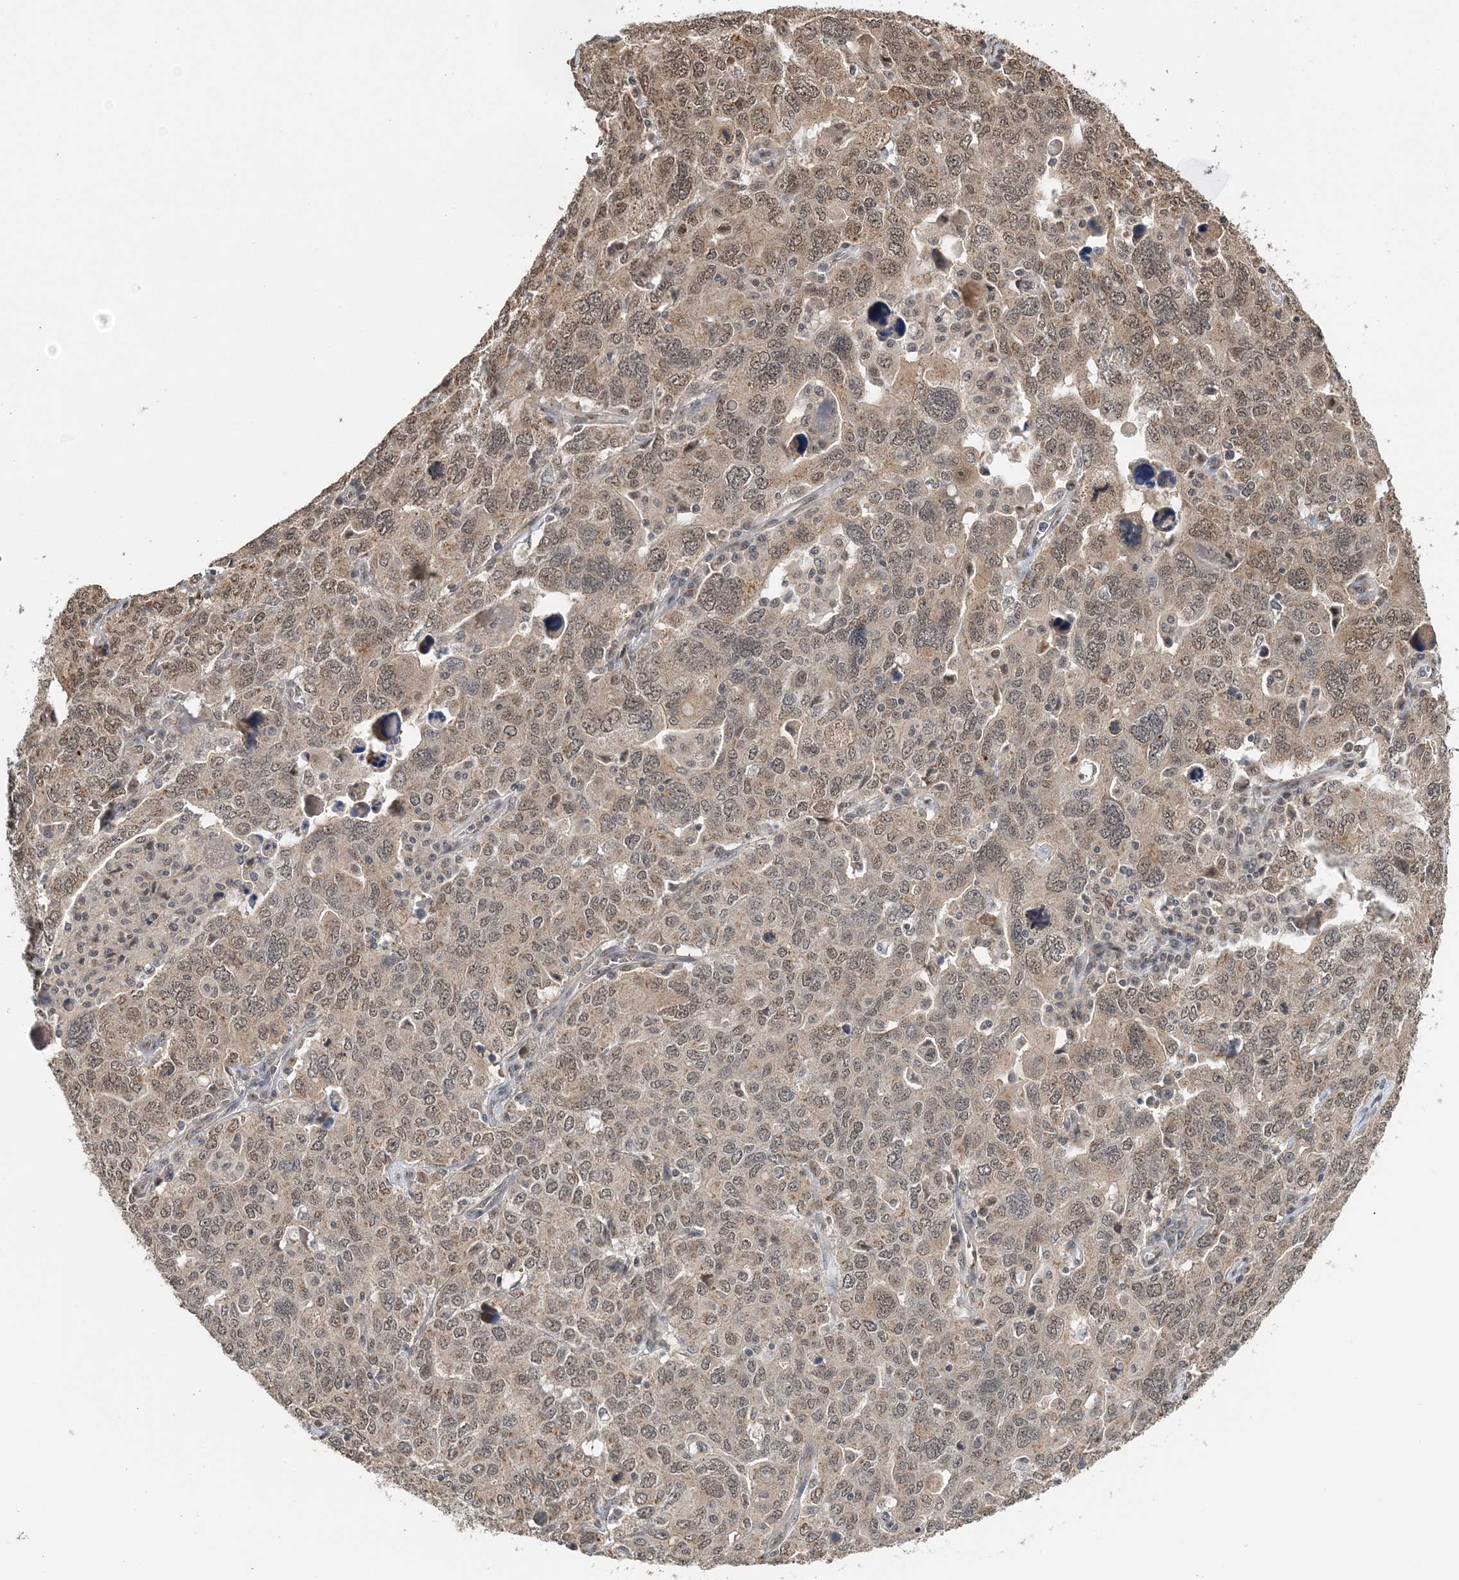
{"staining": {"intensity": "moderate", "quantity": "25%-75%", "location": "cytoplasmic/membranous,nuclear"}, "tissue": "ovarian cancer", "cell_type": "Tumor cells", "image_type": "cancer", "snomed": [{"axis": "morphology", "description": "Carcinoma, endometroid"}, {"axis": "topography", "description": "Ovary"}], "caption": "Tumor cells display medium levels of moderate cytoplasmic/membranous and nuclear staining in about 25%-75% of cells in ovarian cancer. (DAB IHC with brightfield microscopy, high magnification).", "gene": "TSHZ2", "patient": {"sex": "female", "age": 62}}